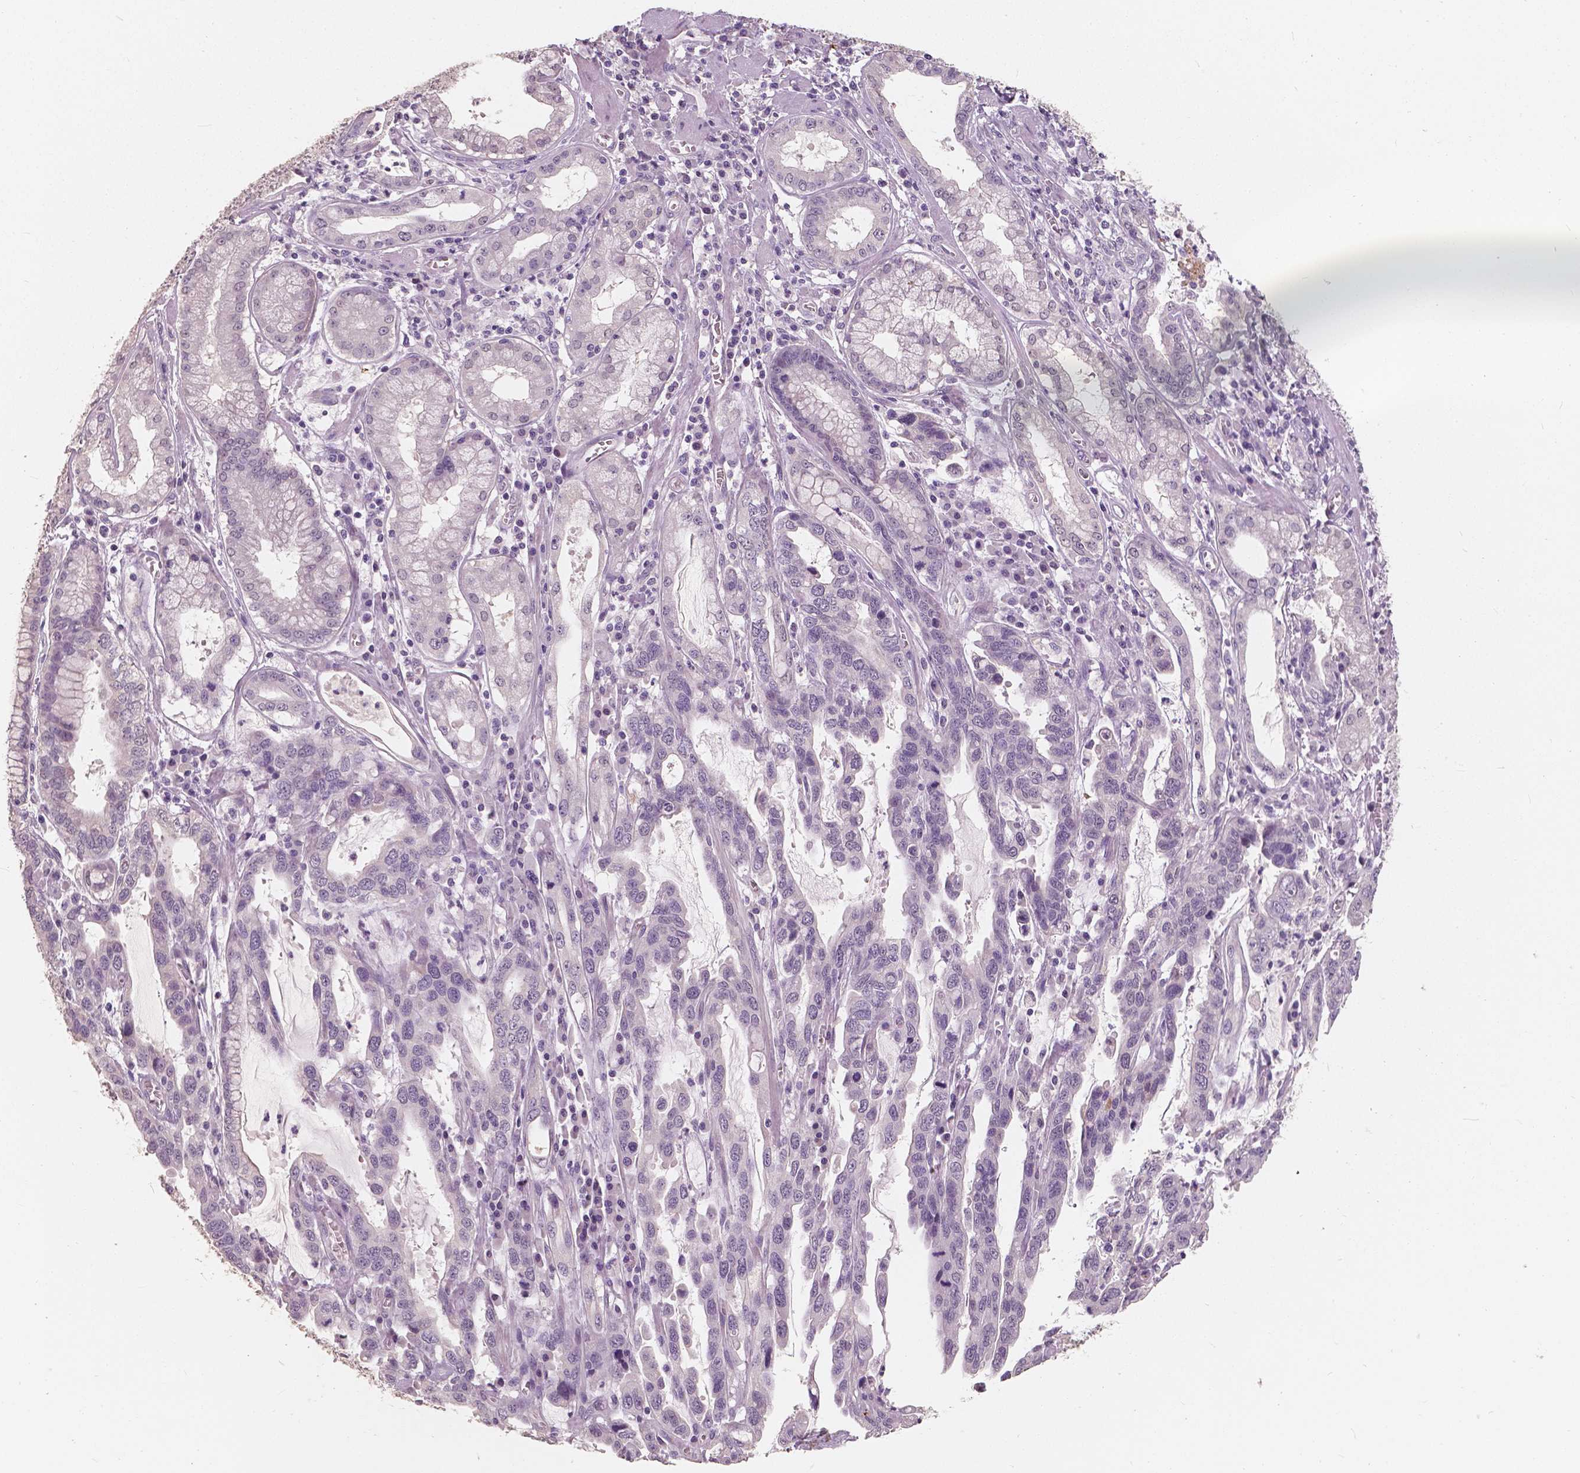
{"staining": {"intensity": "weak", "quantity": "<25%", "location": "nuclear"}, "tissue": "stomach cancer", "cell_type": "Tumor cells", "image_type": "cancer", "snomed": [{"axis": "morphology", "description": "Adenocarcinoma, NOS"}, {"axis": "topography", "description": "Stomach, lower"}], "caption": "This is an immunohistochemistry (IHC) micrograph of human adenocarcinoma (stomach). There is no expression in tumor cells.", "gene": "SAT2", "patient": {"sex": "female", "age": 76}}